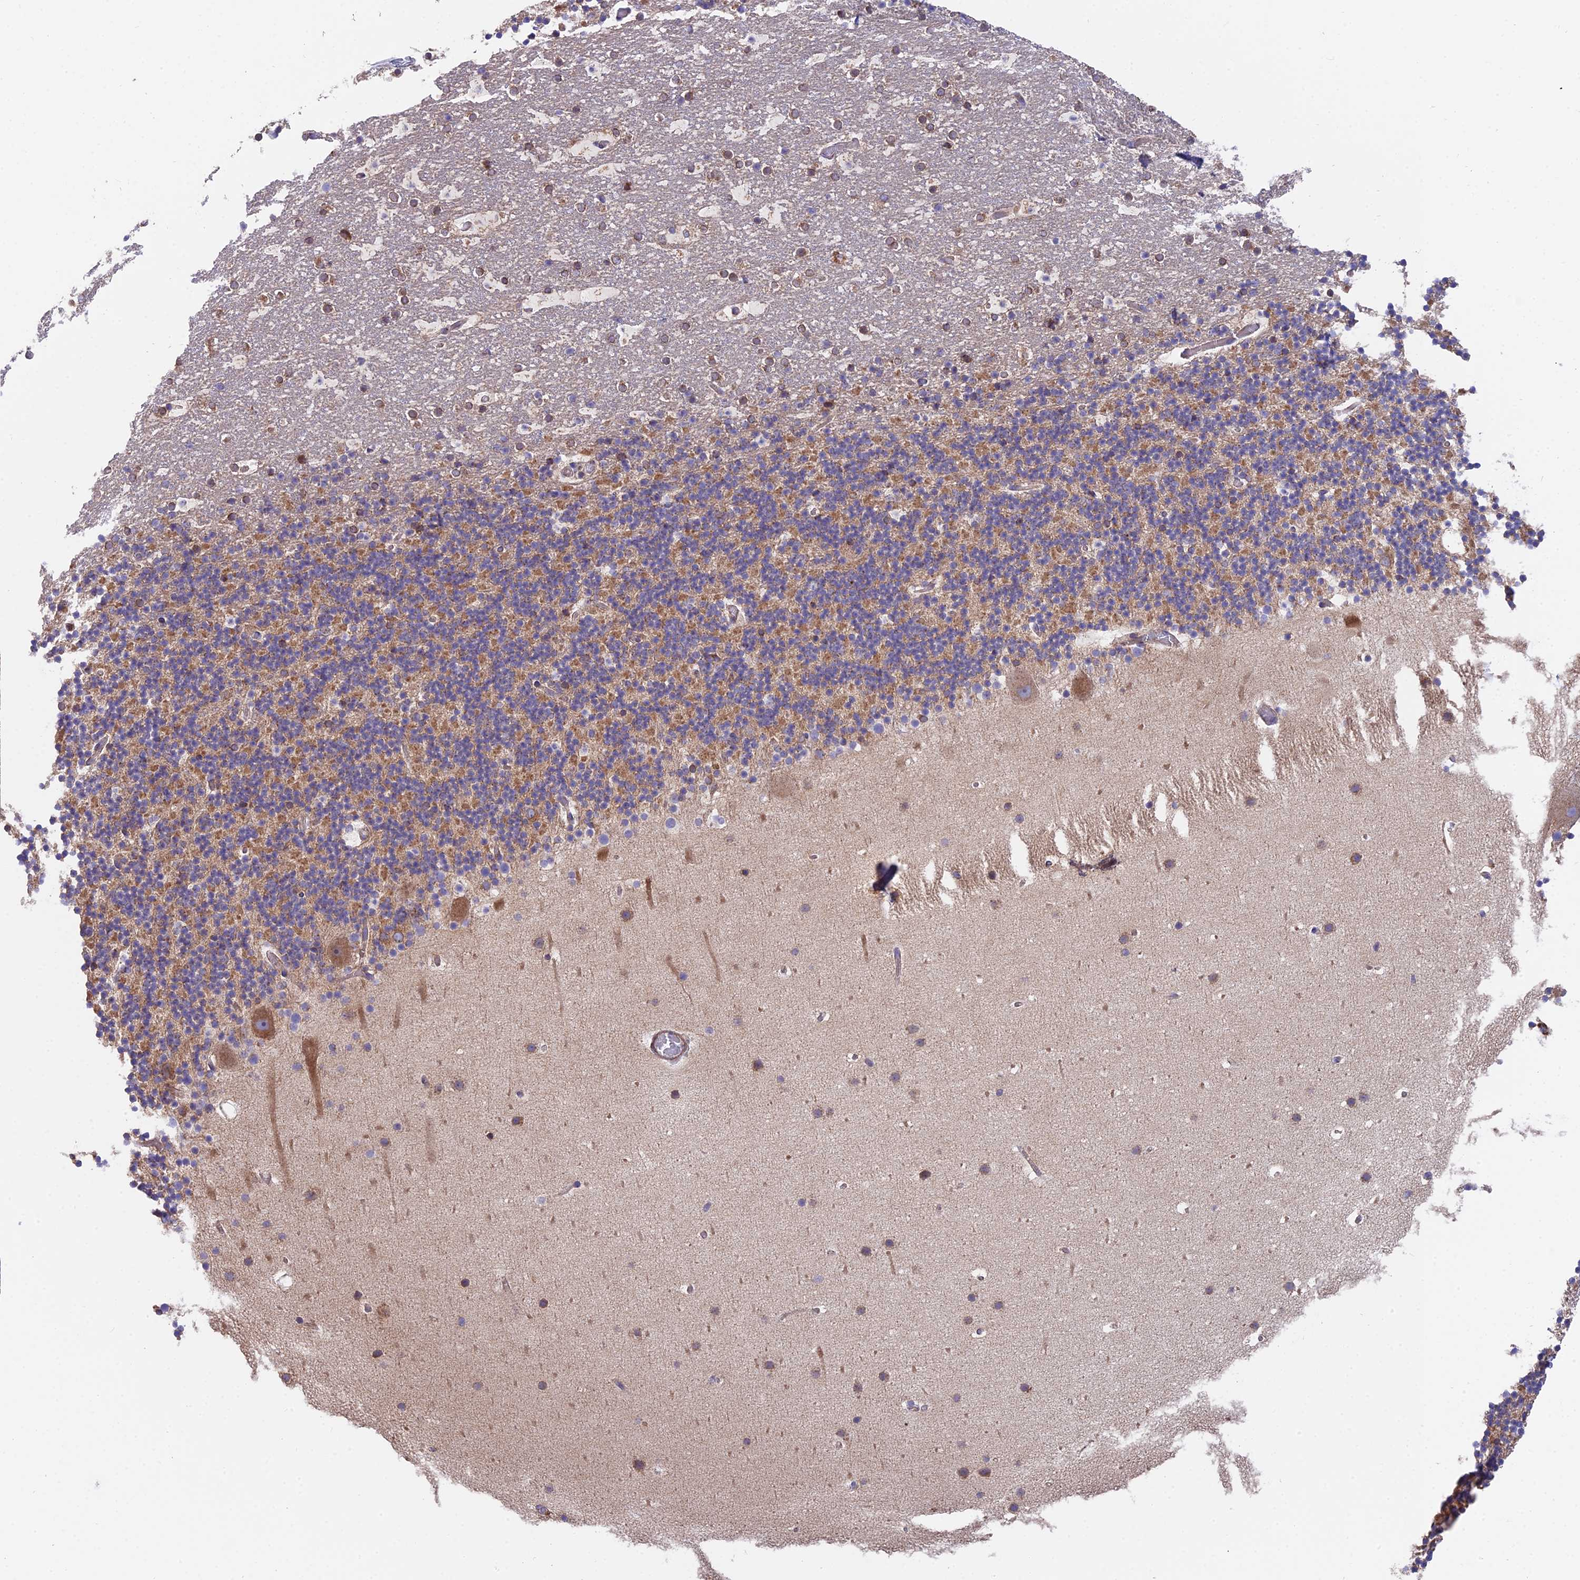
{"staining": {"intensity": "moderate", "quantity": "25%-75%", "location": "cytoplasmic/membranous"}, "tissue": "cerebellum", "cell_type": "Cells in granular layer", "image_type": "normal", "snomed": [{"axis": "morphology", "description": "Normal tissue, NOS"}, {"axis": "topography", "description": "Cerebellum"}], "caption": "High-power microscopy captured an IHC histopathology image of benign cerebellum, revealing moderate cytoplasmic/membranous expression in about 25%-75% of cells in granular layer.", "gene": "TBC1D20", "patient": {"sex": "male", "age": 57}}